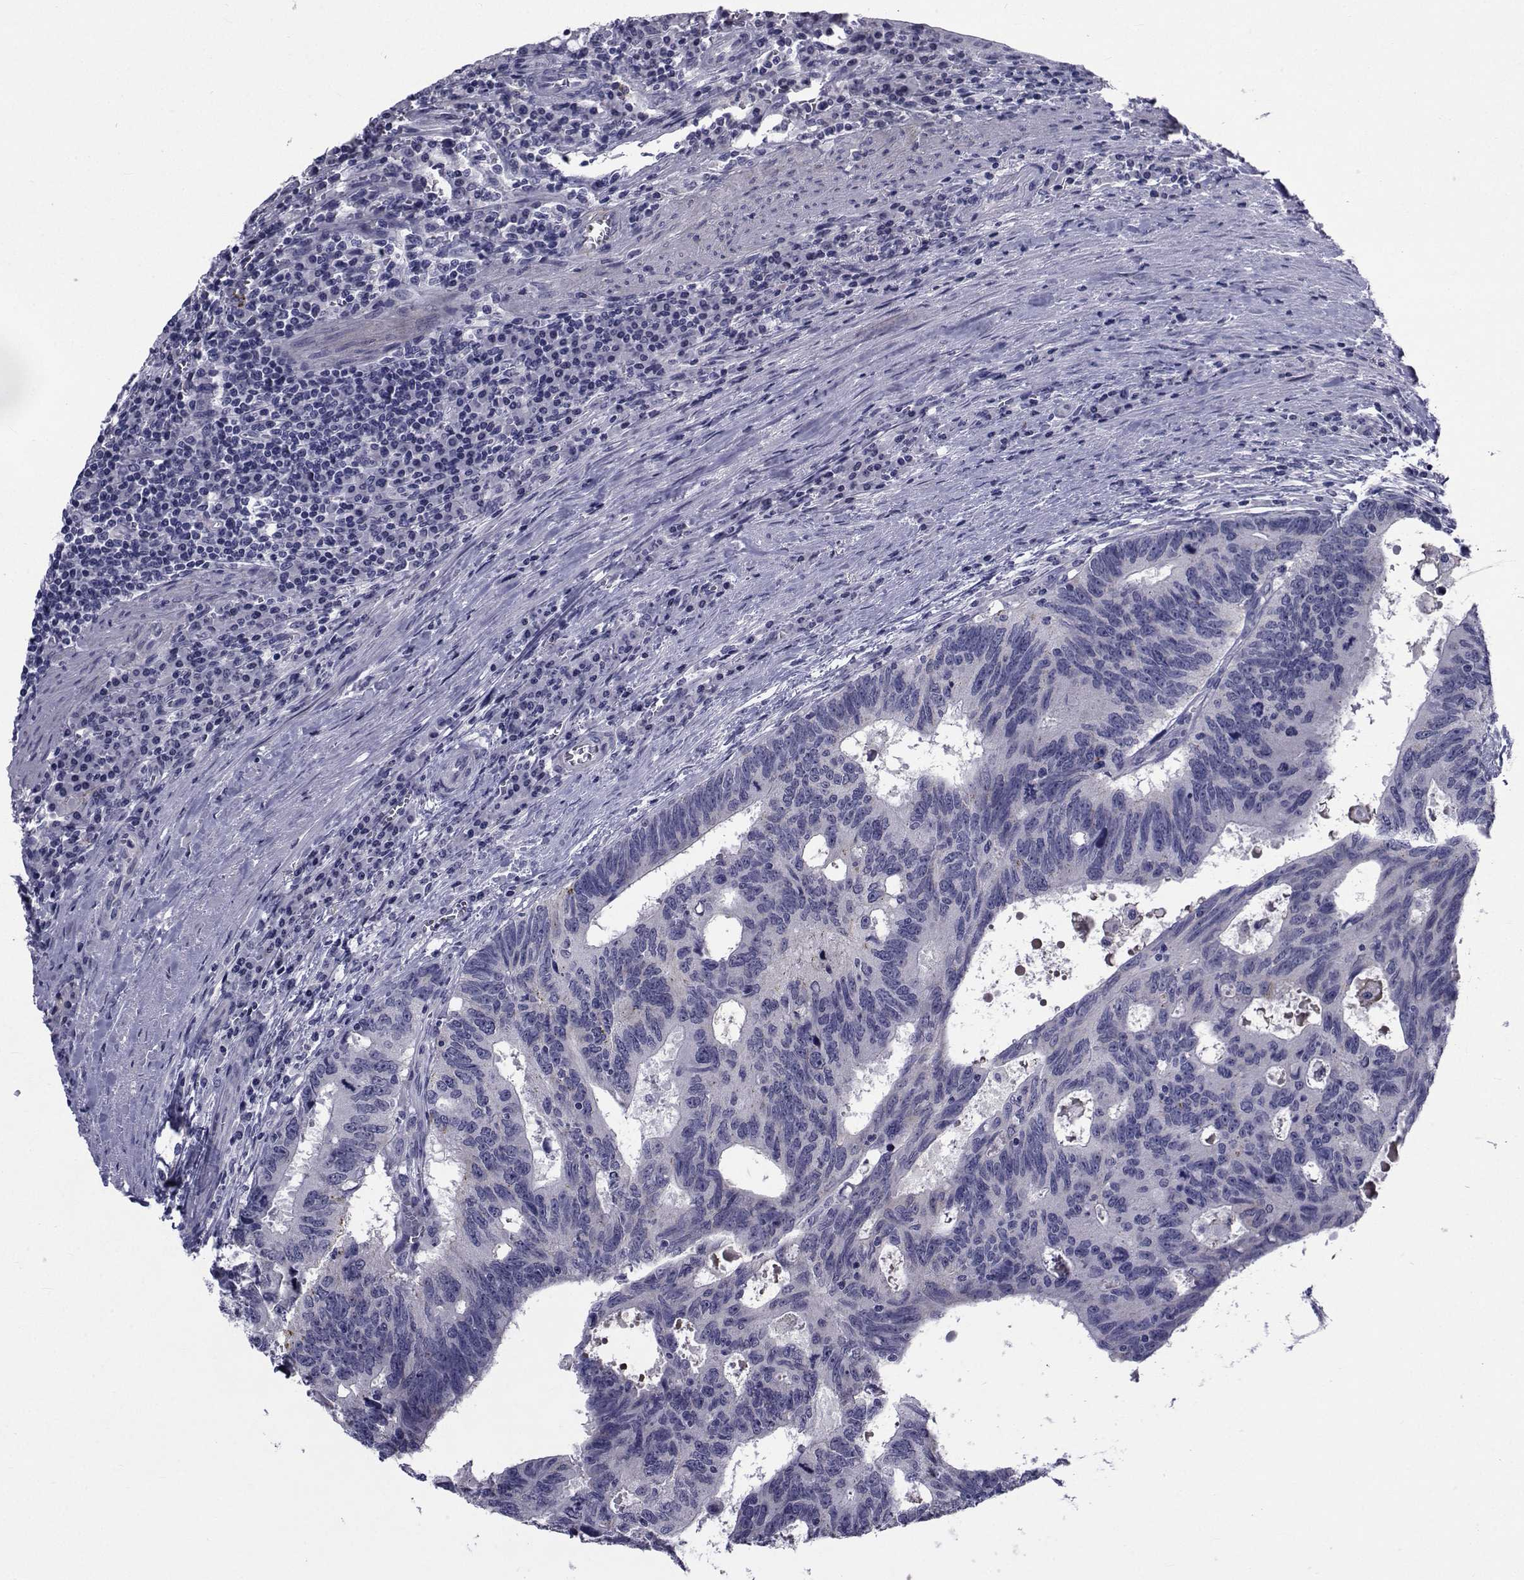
{"staining": {"intensity": "negative", "quantity": "none", "location": "none"}, "tissue": "colorectal cancer", "cell_type": "Tumor cells", "image_type": "cancer", "snomed": [{"axis": "morphology", "description": "Adenocarcinoma, NOS"}, {"axis": "topography", "description": "Colon"}], "caption": "This is an immunohistochemistry image of colorectal adenocarcinoma. There is no positivity in tumor cells.", "gene": "SEMA5B", "patient": {"sex": "female", "age": 77}}